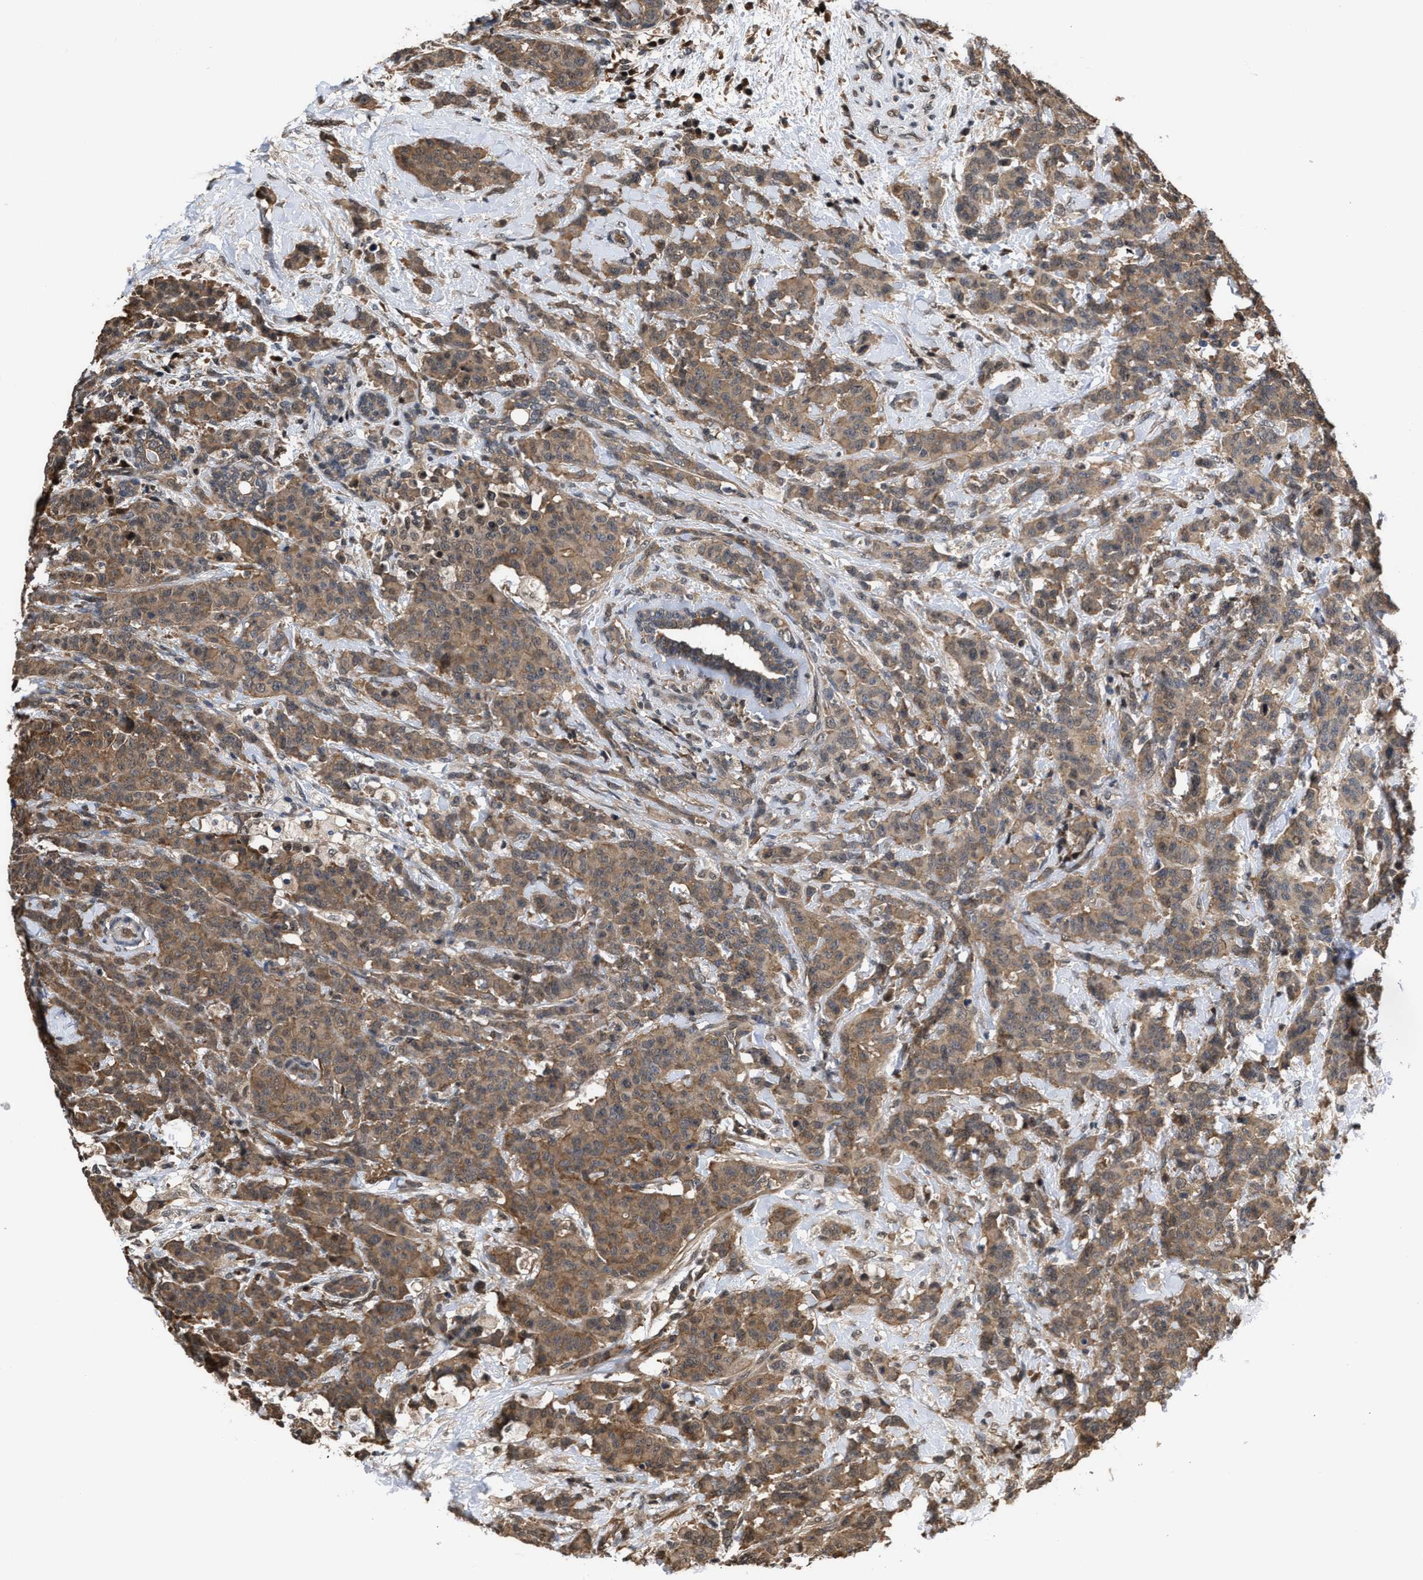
{"staining": {"intensity": "moderate", "quantity": ">75%", "location": "cytoplasmic/membranous"}, "tissue": "breast cancer", "cell_type": "Tumor cells", "image_type": "cancer", "snomed": [{"axis": "morphology", "description": "Normal tissue, NOS"}, {"axis": "morphology", "description": "Duct carcinoma"}, {"axis": "topography", "description": "Breast"}], "caption": "Human breast infiltrating ductal carcinoma stained with a protein marker shows moderate staining in tumor cells.", "gene": "SCAI", "patient": {"sex": "female", "age": 40}}